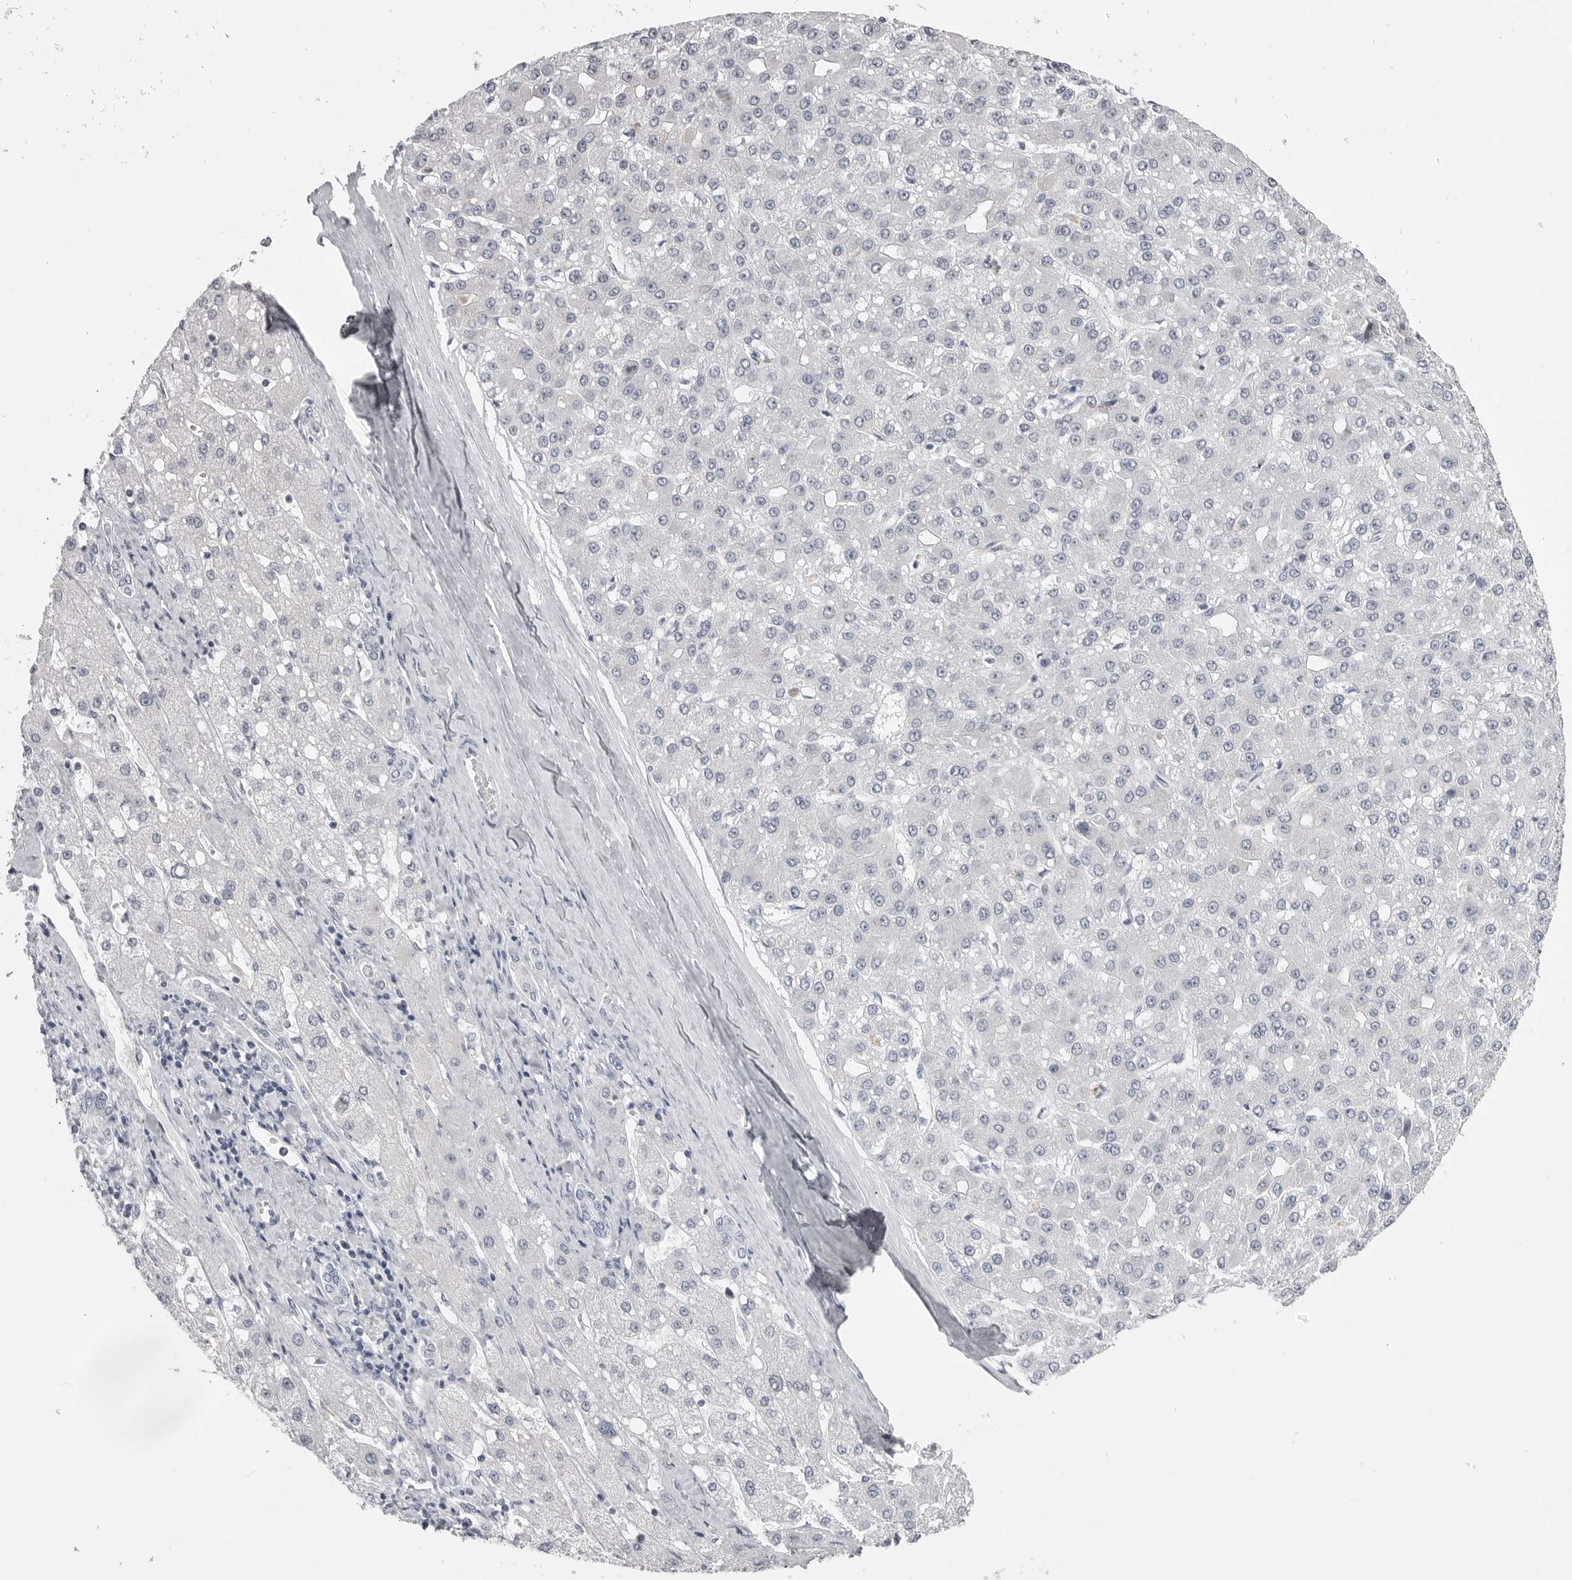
{"staining": {"intensity": "negative", "quantity": "none", "location": "none"}, "tissue": "liver cancer", "cell_type": "Tumor cells", "image_type": "cancer", "snomed": [{"axis": "morphology", "description": "Carcinoma, Hepatocellular, NOS"}, {"axis": "topography", "description": "Liver"}], "caption": "This is an IHC histopathology image of hepatocellular carcinoma (liver). There is no staining in tumor cells.", "gene": "TUFM", "patient": {"sex": "male", "age": 67}}